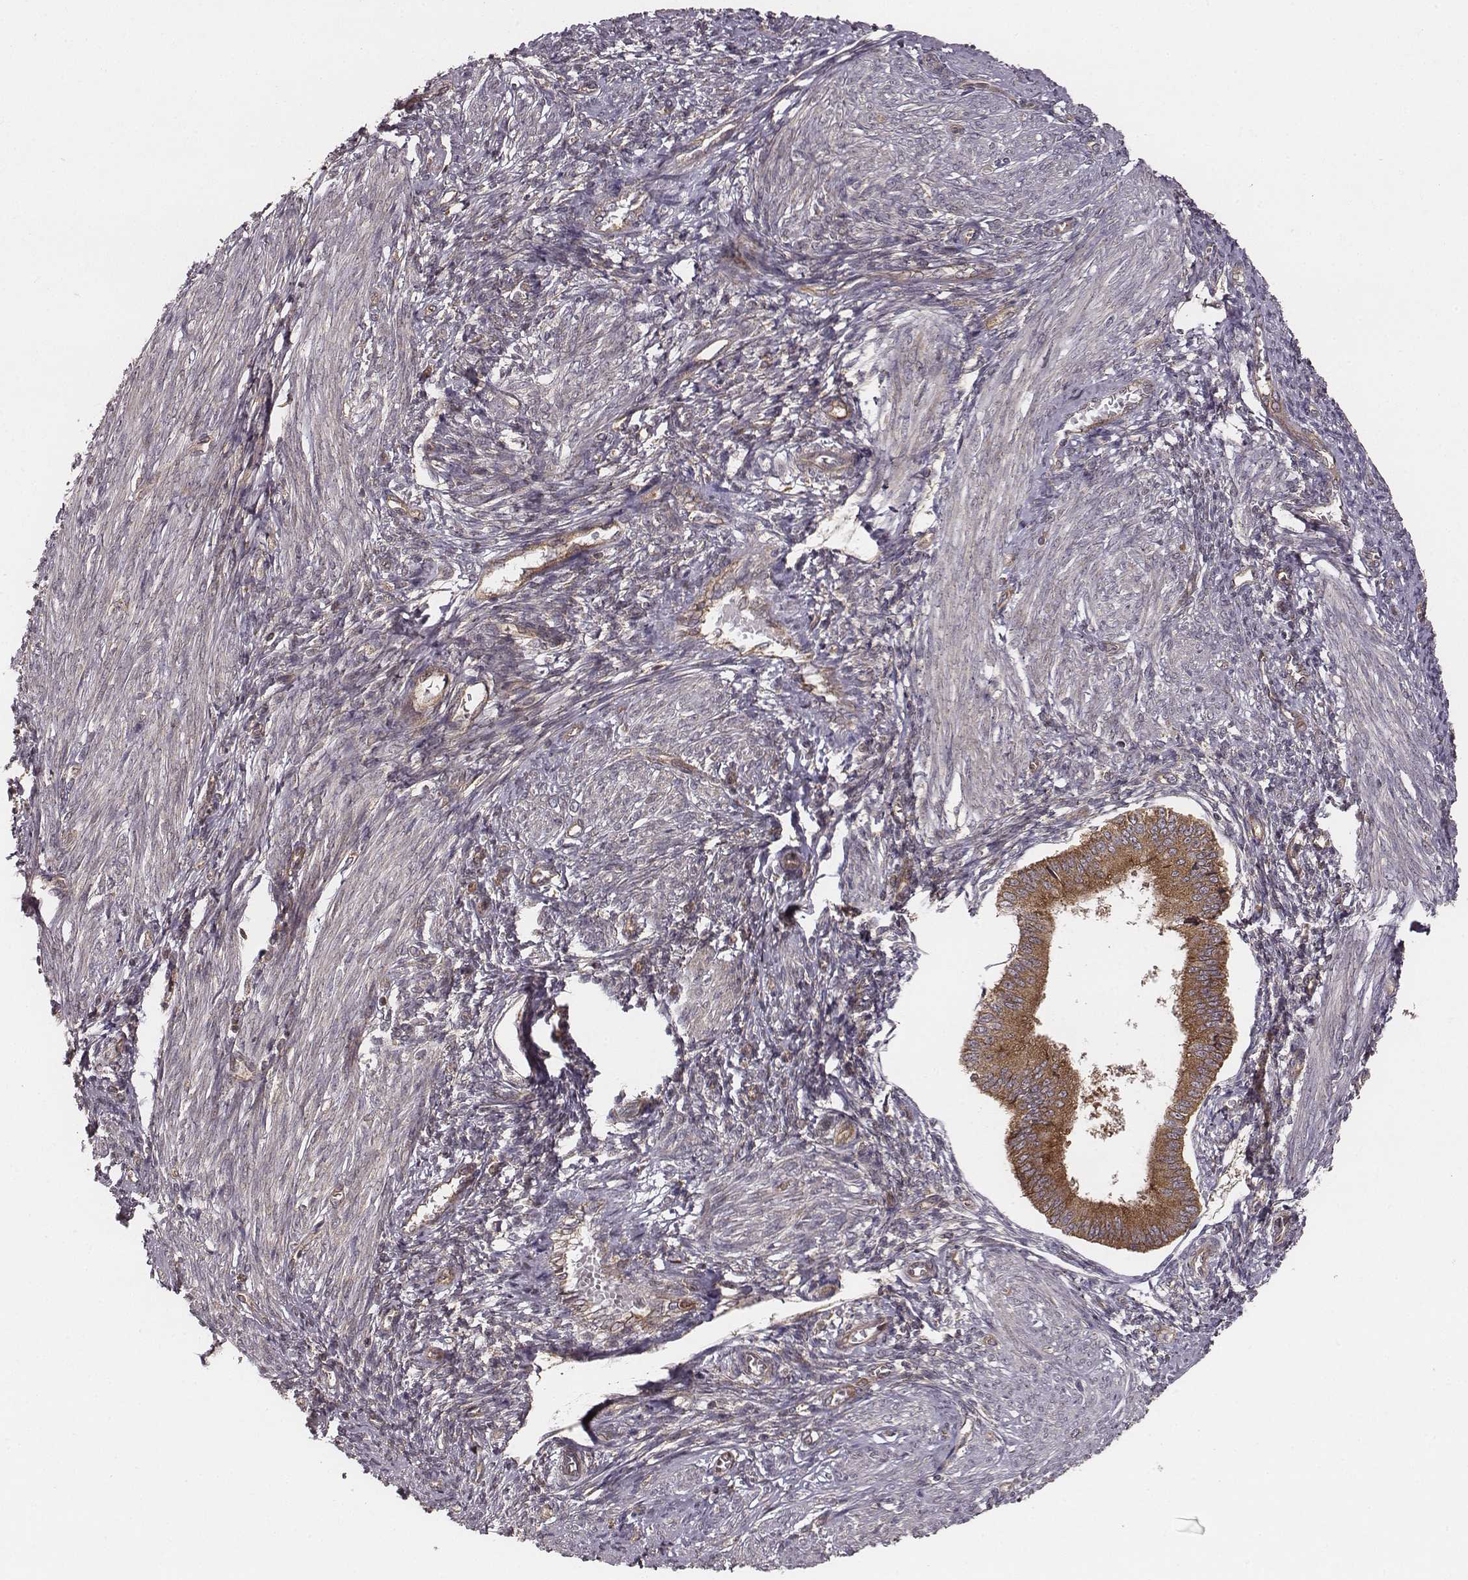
{"staining": {"intensity": "moderate", "quantity": "<25%", "location": "cytoplasmic/membranous"}, "tissue": "endometrium", "cell_type": "Cells in endometrial stroma", "image_type": "normal", "snomed": [{"axis": "morphology", "description": "Normal tissue, NOS"}, {"axis": "topography", "description": "Endometrium"}], "caption": "Protein expression analysis of unremarkable endometrium exhibits moderate cytoplasmic/membranous staining in about <25% of cells in endometrial stroma. (Stains: DAB (3,3'-diaminobenzidine) in brown, nuclei in blue, Microscopy: brightfield microscopy at high magnification).", "gene": "VPS26A", "patient": {"sex": "female", "age": 42}}